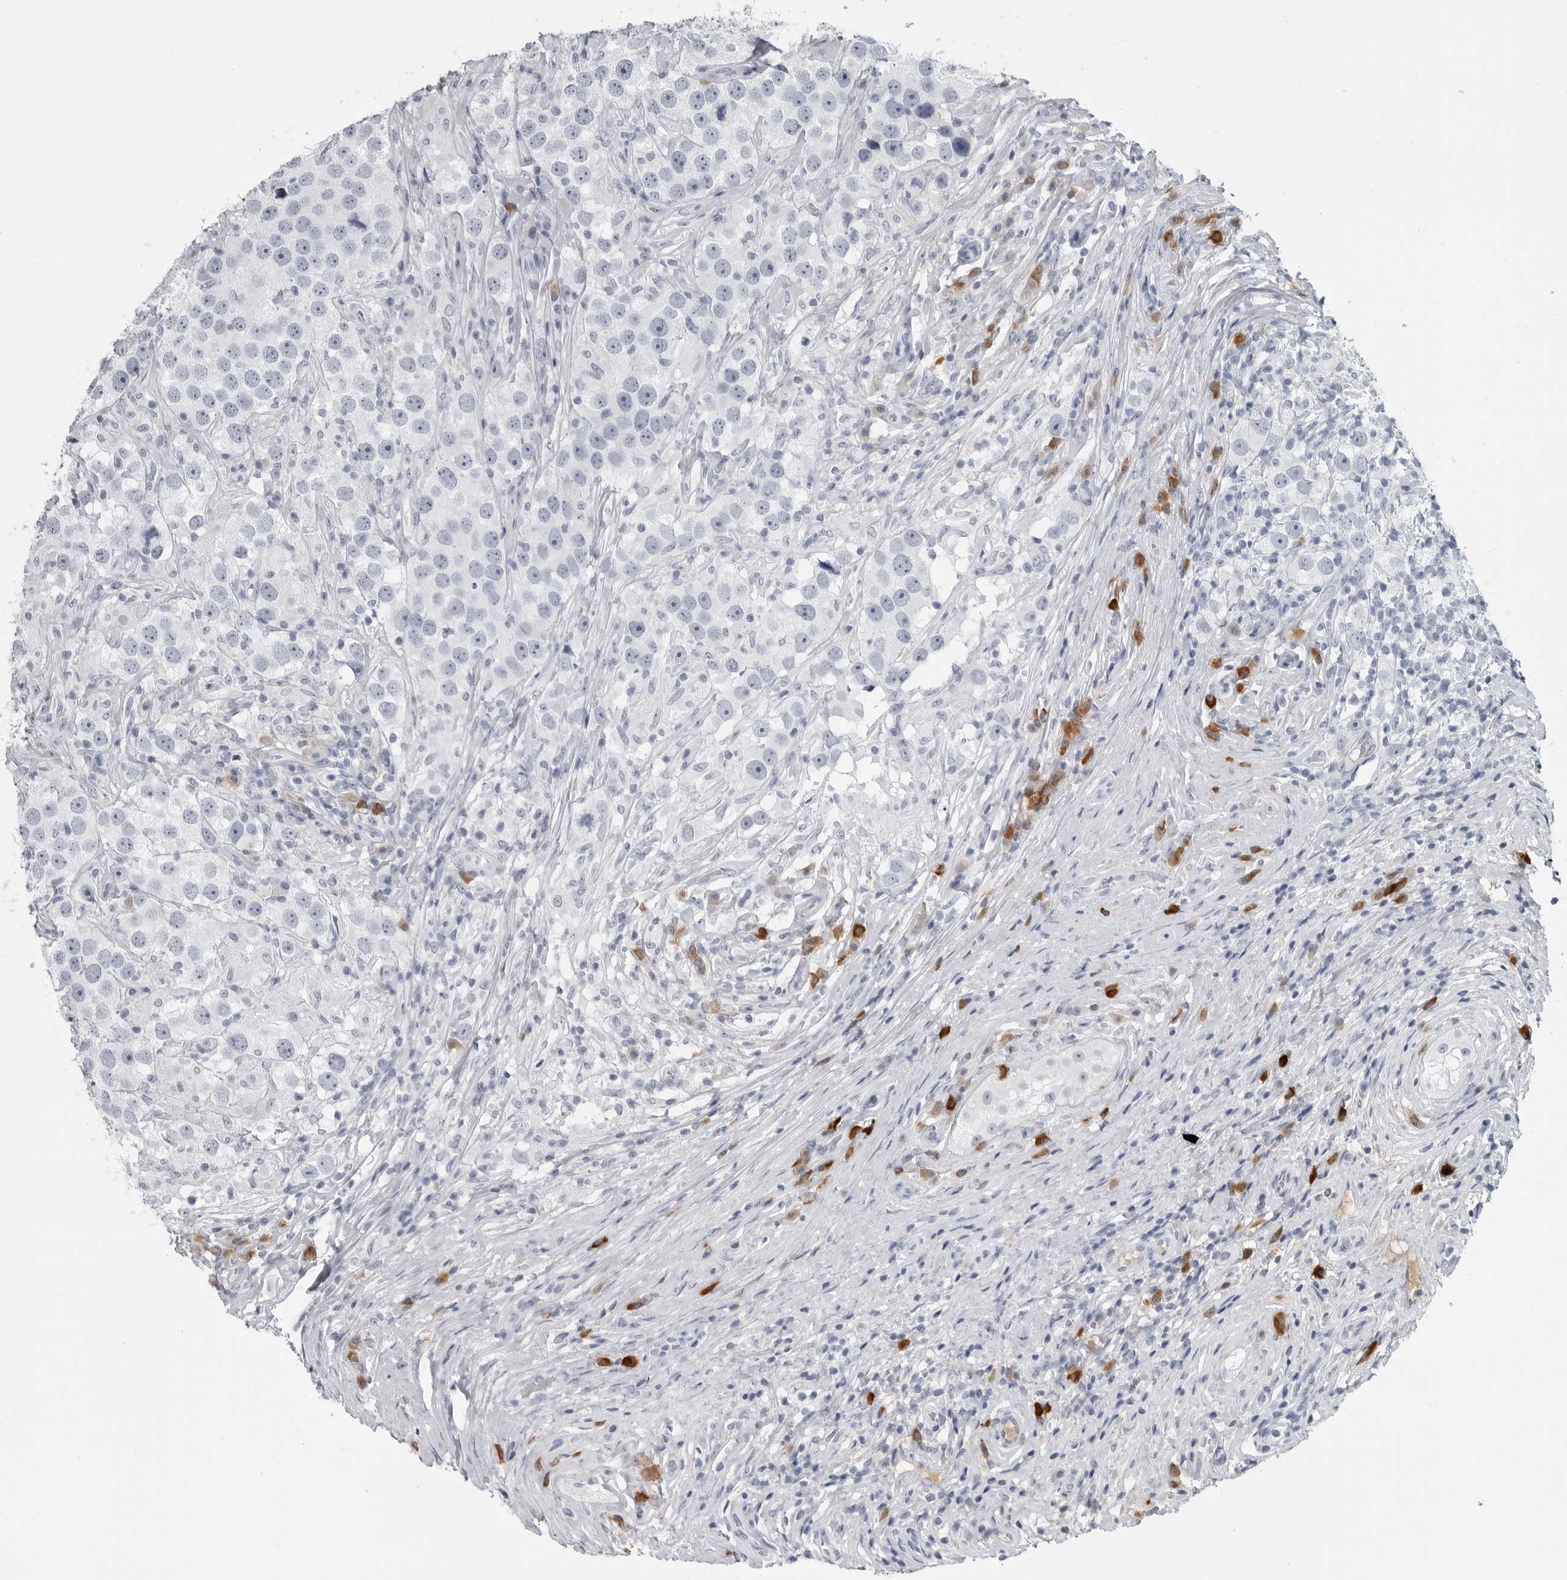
{"staining": {"intensity": "negative", "quantity": "none", "location": "none"}, "tissue": "testis cancer", "cell_type": "Tumor cells", "image_type": "cancer", "snomed": [{"axis": "morphology", "description": "Seminoma, NOS"}, {"axis": "topography", "description": "Testis"}], "caption": "Immunohistochemistry (IHC) micrograph of testis seminoma stained for a protein (brown), which demonstrates no staining in tumor cells. (IHC, brightfield microscopy, high magnification).", "gene": "AMPD1", "patient": {"sex": "male", "age": 49}}